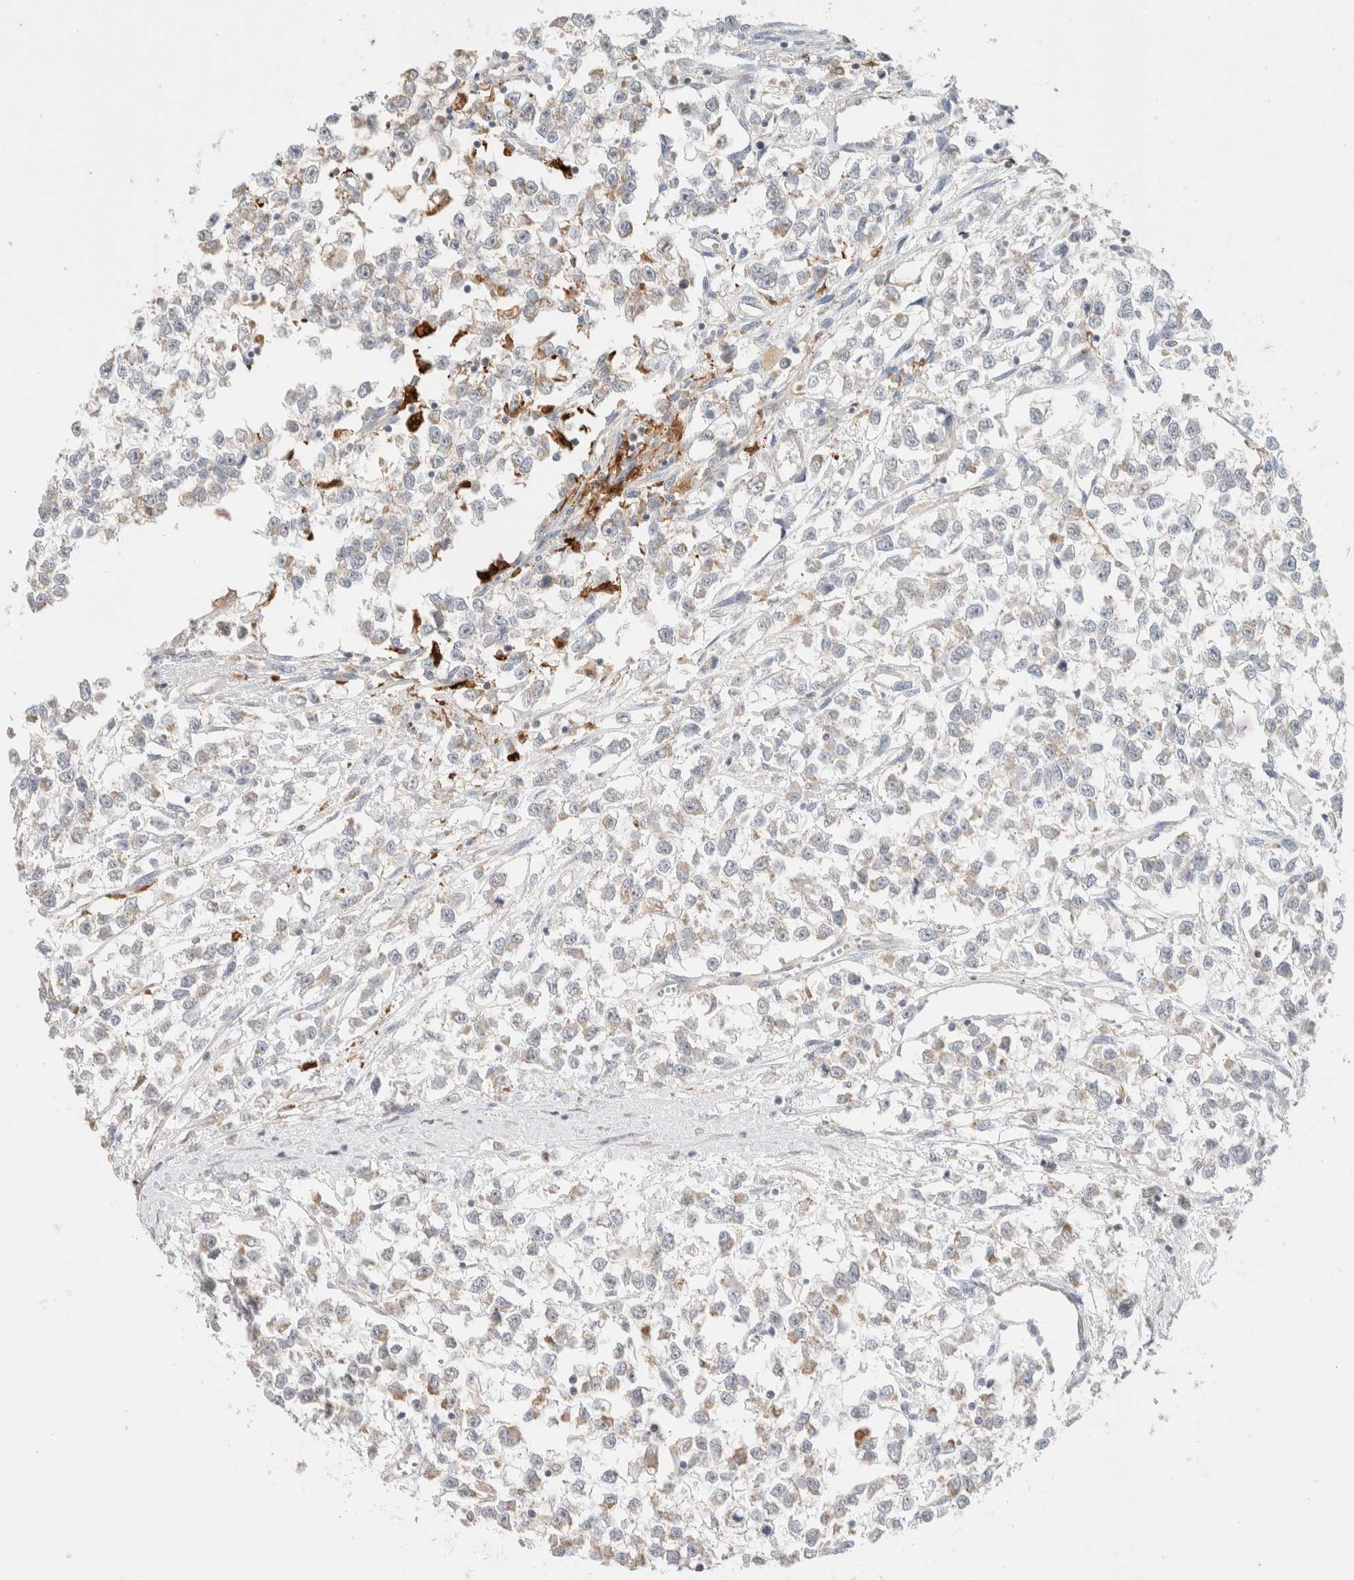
{"staining": {"intensity": "weak", "quantity": "<25%", "location": "cytoplasmic/membranous"}, "tissue": "testis cancer", "cell_type": "Tumor cells", "image_type": "cancer", "snomed": [{"axis": "morphology", "description": "Seminoma, NOS"}, {"axis": "morphology", "description": "Carcinoma, Embryonal, NOS"}, {"axis": "topography", "description": "Testis"}], "caption": "The immunohistochemistry histopathology image has no significant positivity in tumor cells of testis cancer tissue. (Stains: DAB immunohistochemistry (IHC) with hematoxylin counter stain, Microscopy: brightfield microscopy at high magnification).", "gene": "MRM3", "patient": {"sex": "male", "age": 51}}